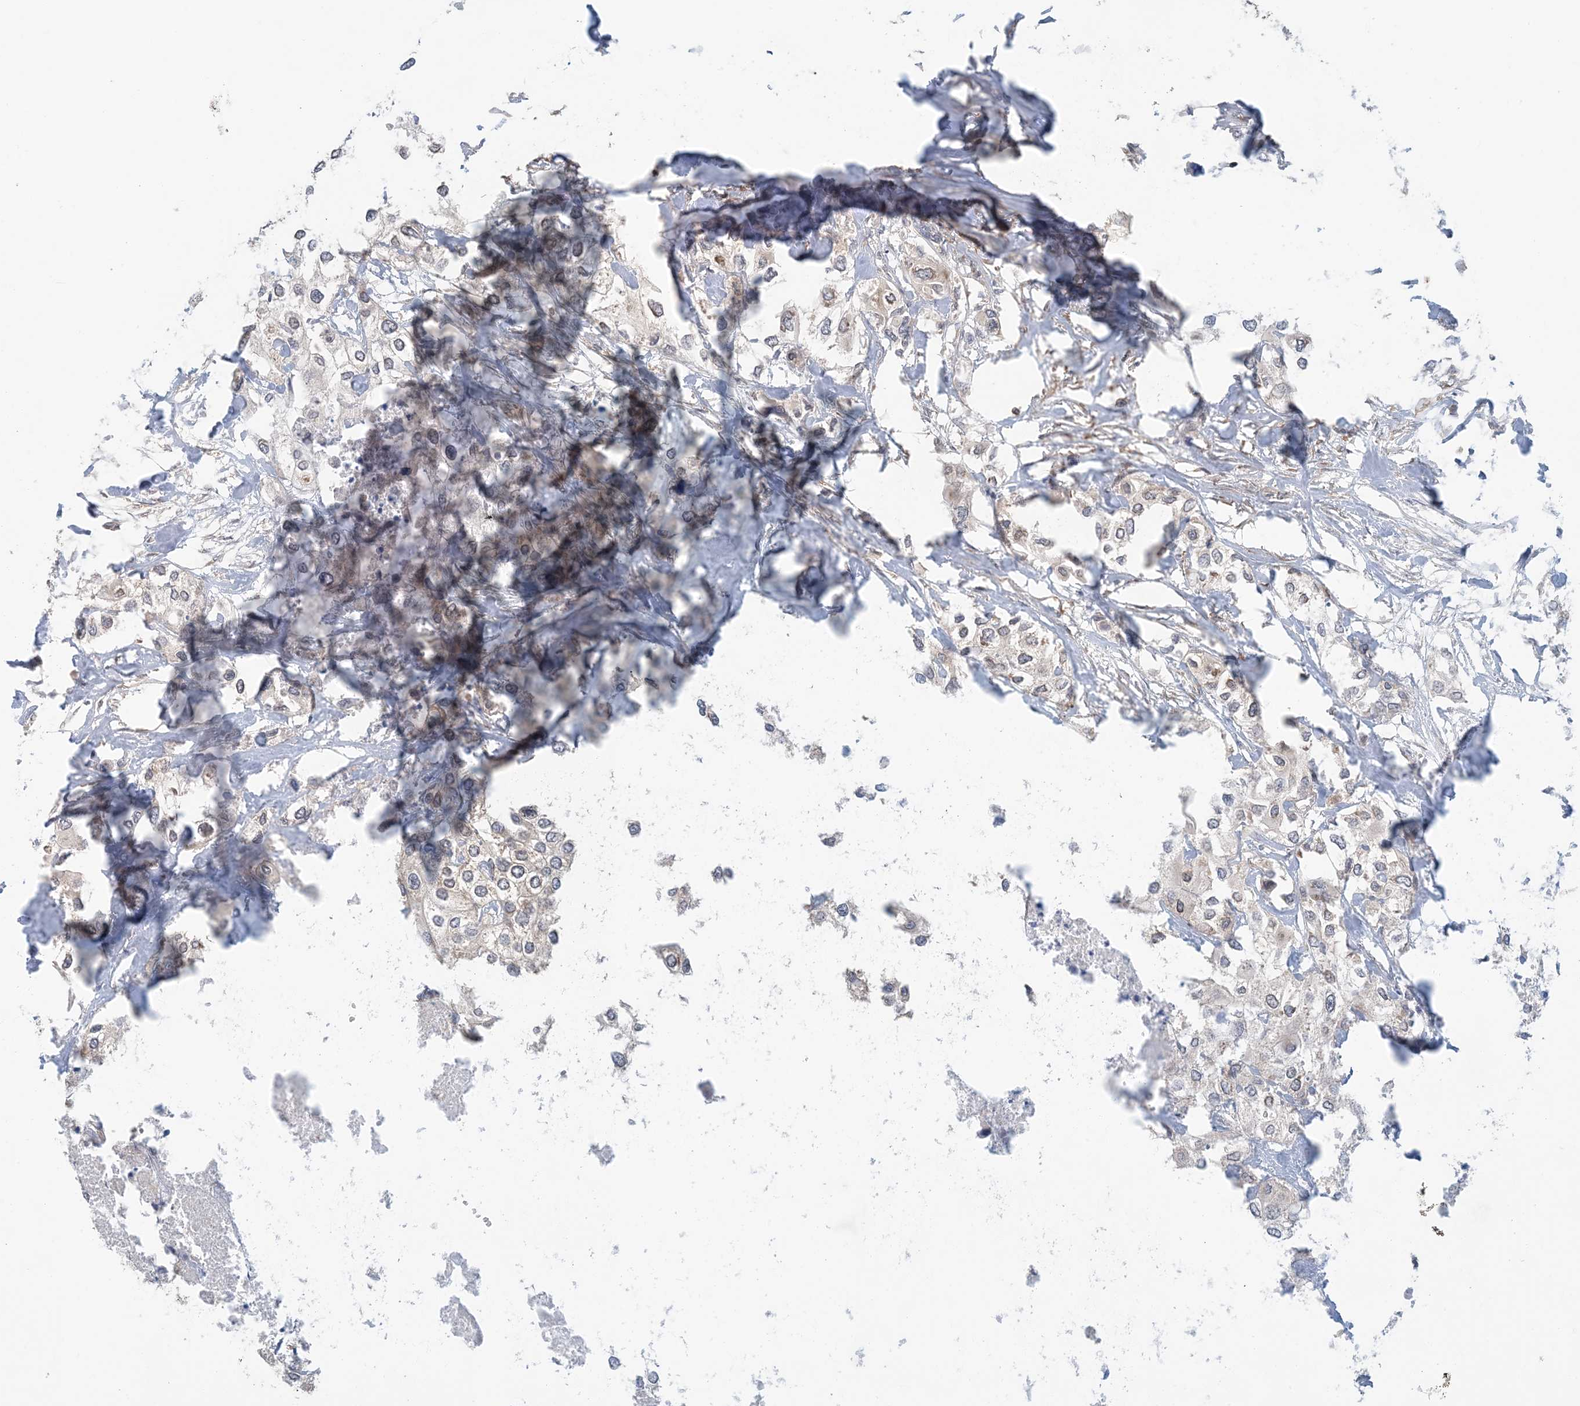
{"staining": {"intensity": "negative", "quantity": "none", "location": "none"}, "tissue": "urothelial cancer", "cell_type": "Tumor cells", "image_type": "cancer", "snomed": [{"axis": "morphology", "description": "Urothelial carcinoma, High grade"}, {"axis": "topography", "description": "Urinary bladder"}], "caption": "This is an immunohistochemistry image of high-grade urothelial carcinoma. There is no expression in tumor cells.", "gene": "ATP13A2", "patient": {"sex": "male", "age": 64}}